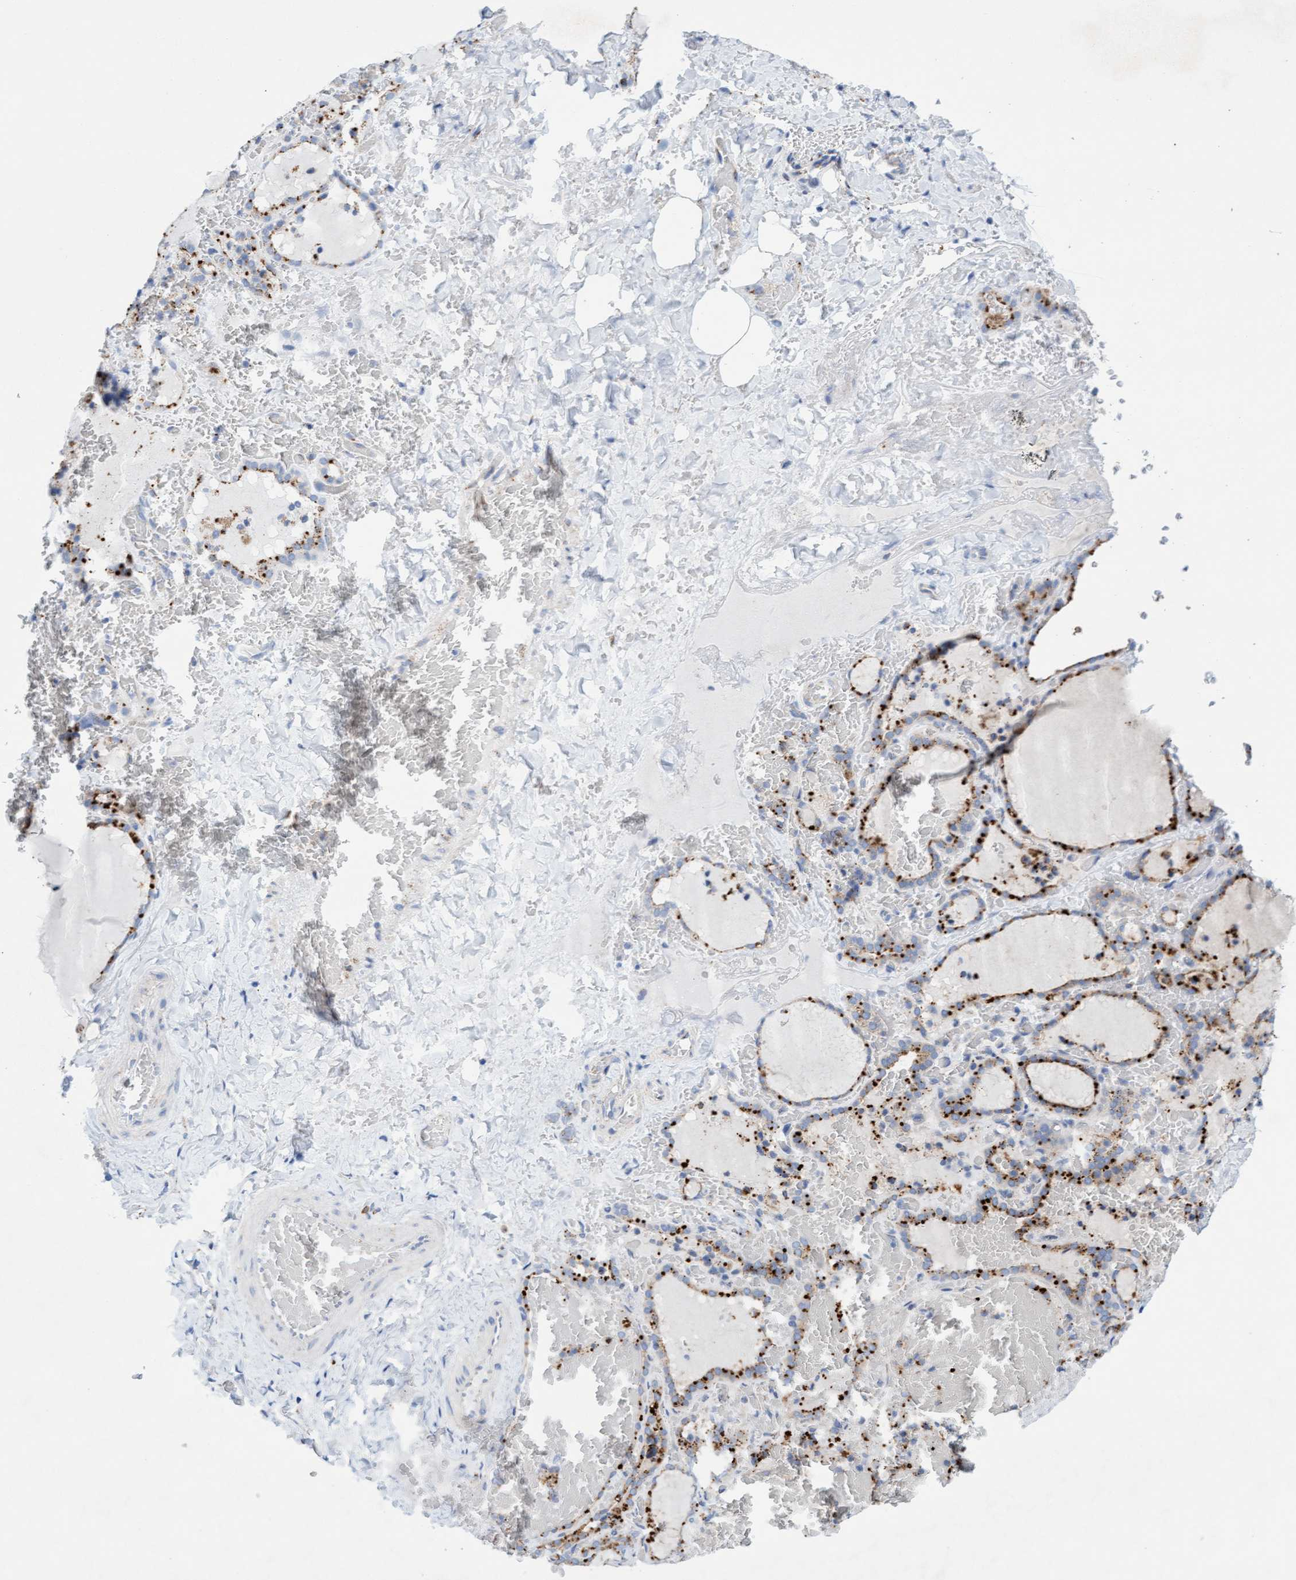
{"staining": {"intensity": "moderate", "quantity": ">75%", "location": "cytoplasmic/membranous"}, "tissue": "thyroid gland", "cell_type": "Glandular cells", "image_type": "normal", "snomed": [{"axis": "morphology", "description": "Normal tissue, NOS"}, {"axis": "topography", "description": "Thyroid gland"}], "caption": "This photomicrograph exhibits immunohistochemistry (IHC) staining of unremarkable human thyroid gland, with medium moderate cytoplasmic/membranous staining in about >75% of glandular cells.", "gene": "SGSH", "patient": {"sex": "female", "age": 22}}